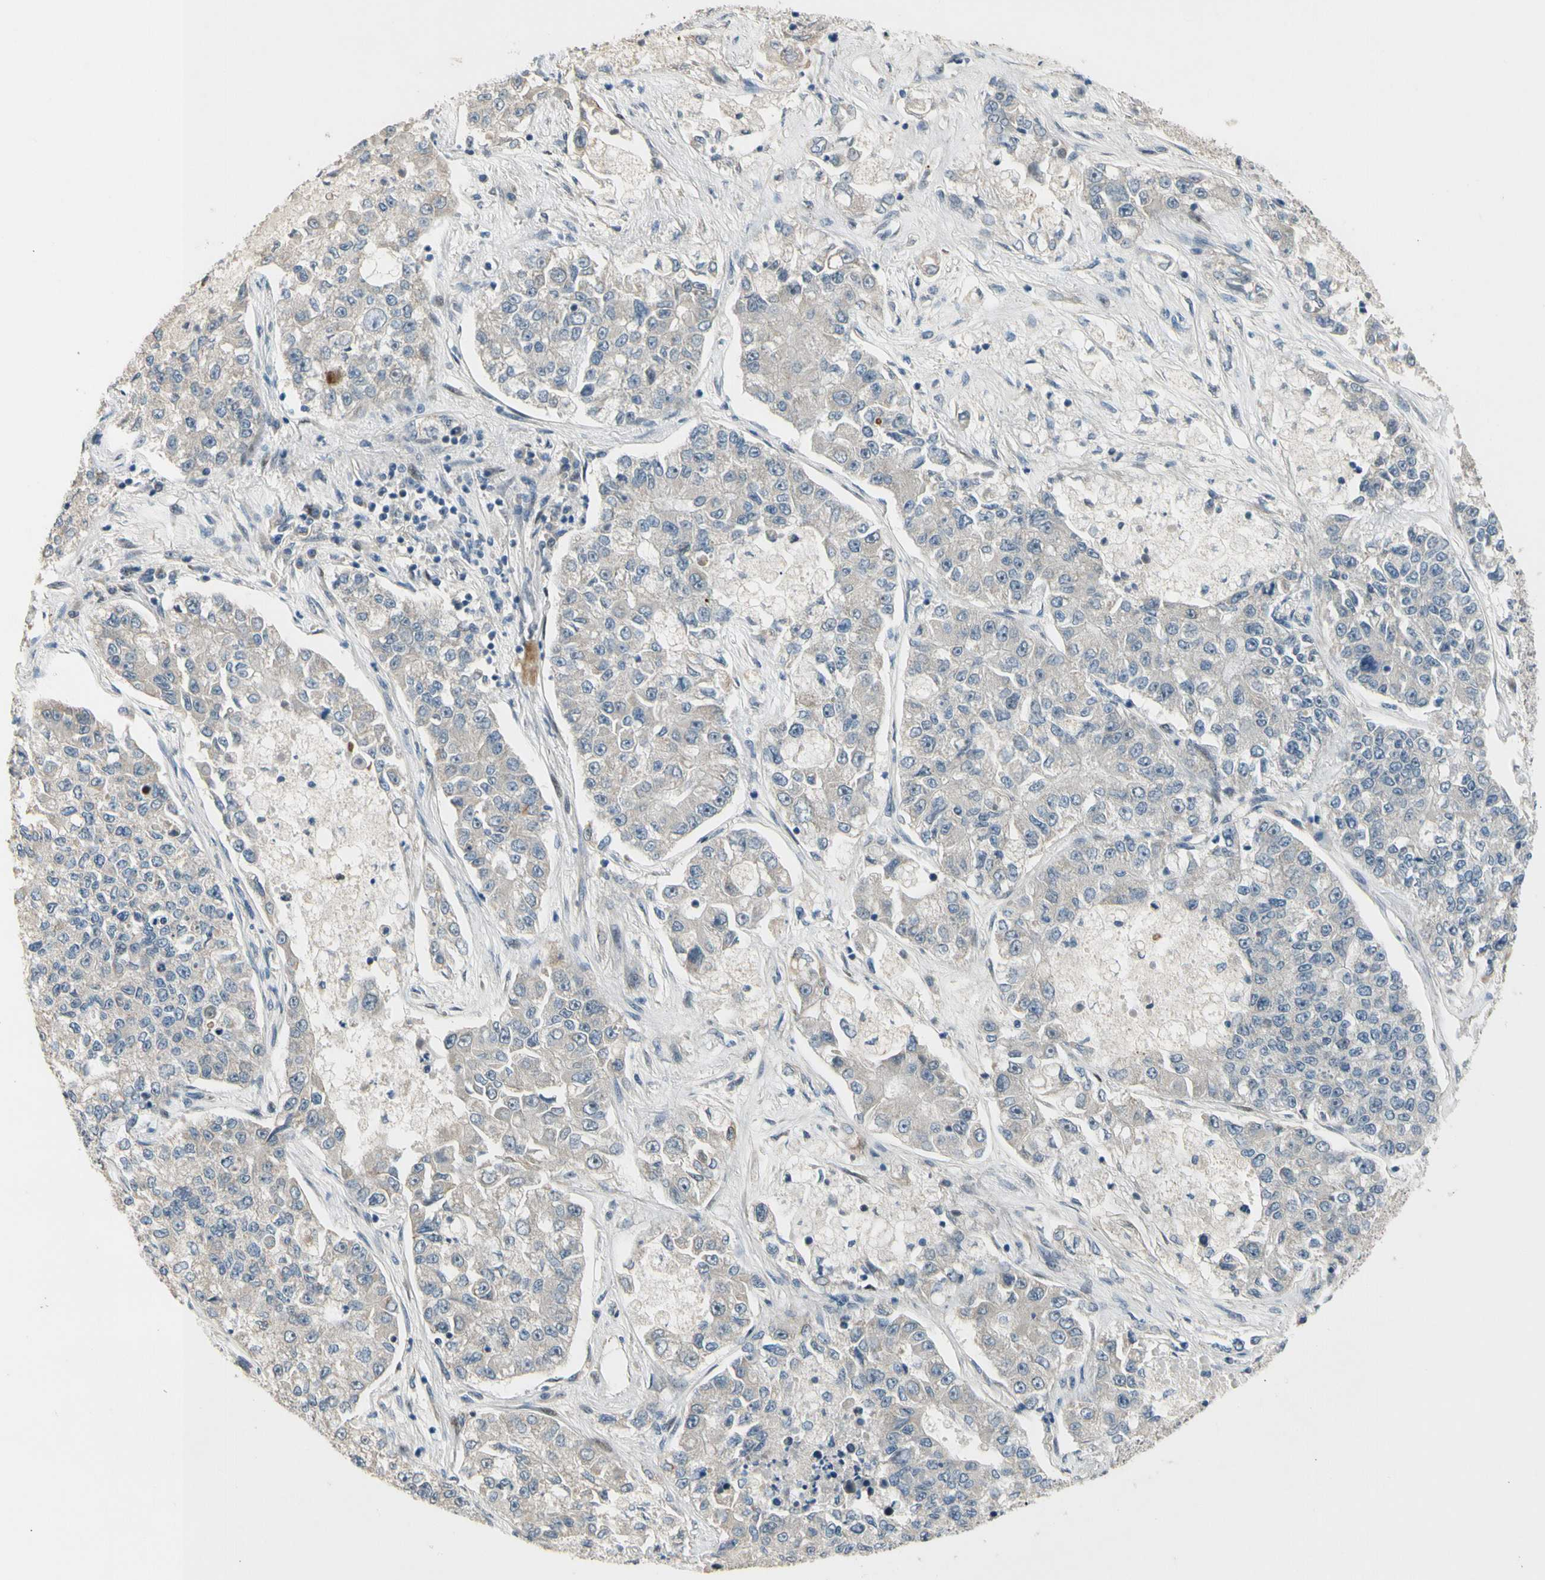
{"staining": {"intensity": "negative", "quantity": "none", "location": "none"}, "tissue": "lung cancer", "cell_type": "Tumor cells", "image_type": "cancer", "snomed": [{"axis": "morphology", "description": "Adenocarcinoma, NOS"}, {"axis": "topography", "description": "Lung"}], "caption": "This is an immunohistochemistry histopathology image of human lung cancer. There is no positivity in tumor cells.", "gene": "ZNF184", "patient": {"sex": "male", "age": 49}}